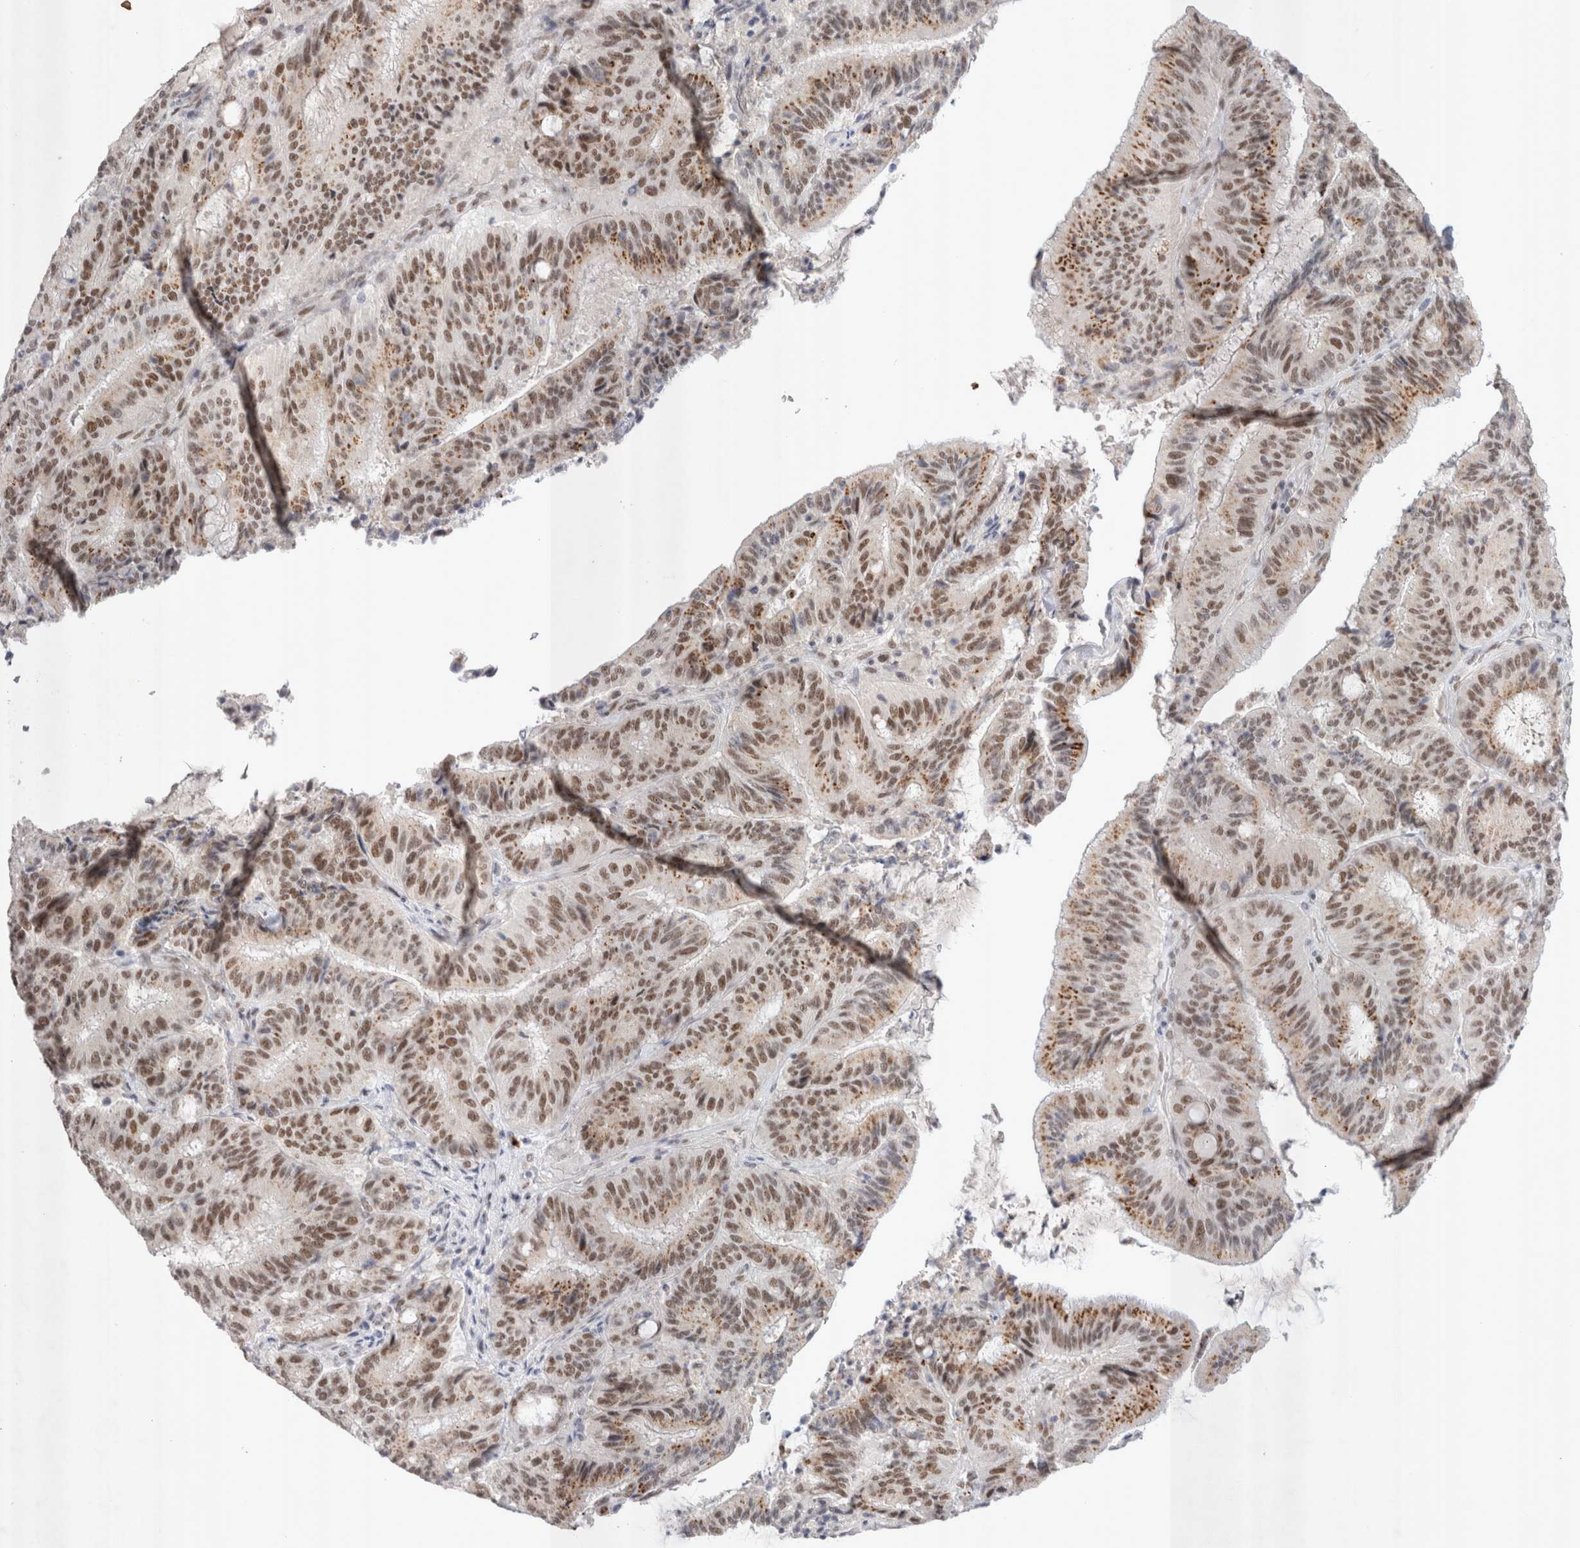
{"staining": {"intensity": "moderate", "quantity": ">75%", "location": "cytoplasmic/membranous,nuclear"}, "tissue": "liver cancer", "cell_type": "Tumor cells", "image_type": "cancer", "snomed": [{"axis": "morphology", "description": "Normal tissue, NOS"}, {"axis": "morphology", "description": "Cholangiocarcinoma"}, {"axis": "topography", "description": "Liver"}, {"axis": "topography", "description": "Peripheral nerve tissue"}], "caption": "Protein analysis of liver cancer tissue demonstrates moderate cytoplasmic/membranous and nuclear expression in approximately >75% of tumor cells.", "gene": "RECQL4", "patient": {"sex": "female", "age": 73}}